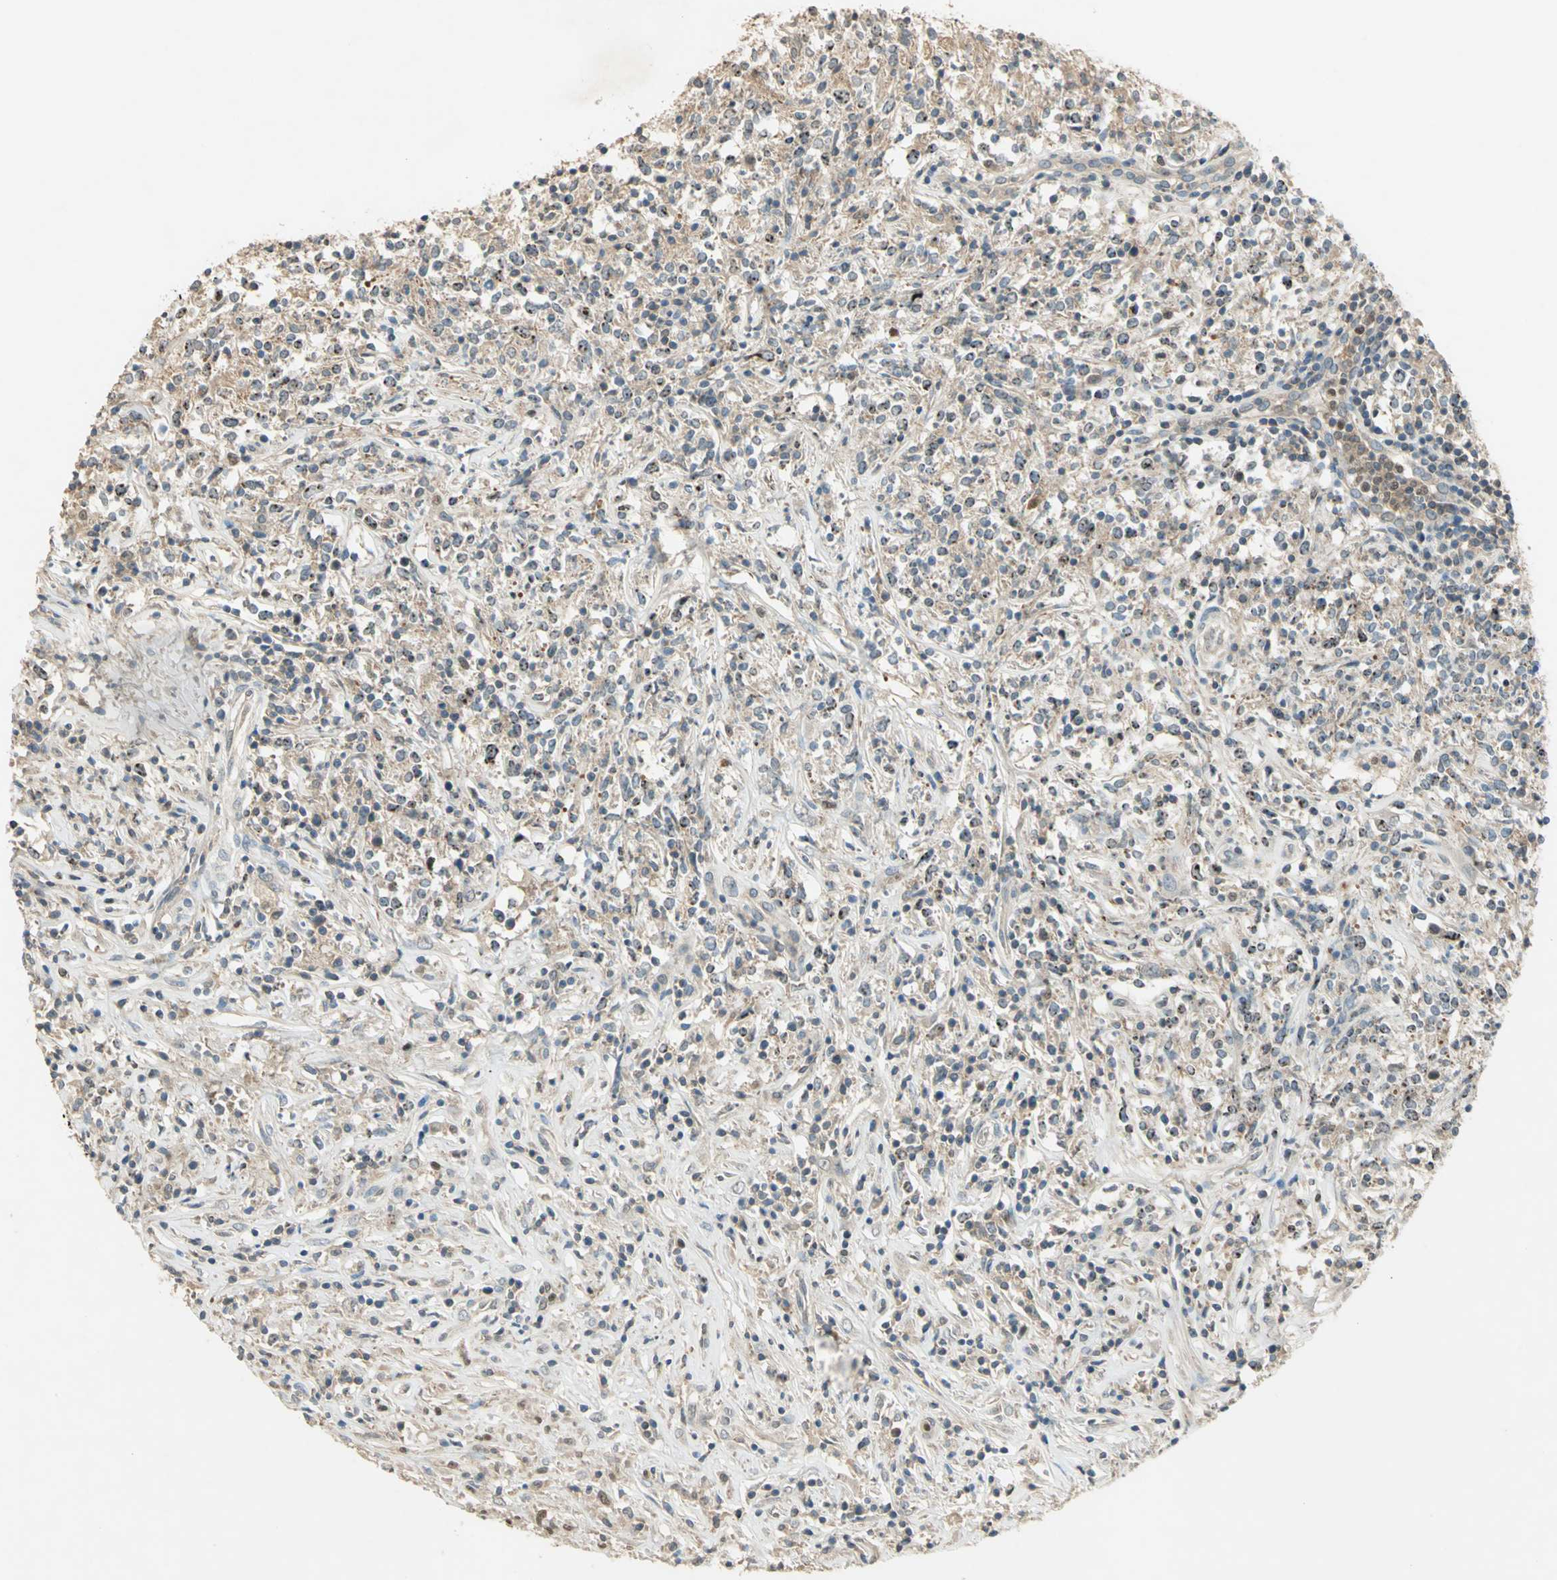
{"staining": {"intensity": "moderate", "quantity": "<25%", "location": "cytoplasmic/membranous,nuclear"}, "tissue": "lymphoma", "cell_type": "Tumor cells", "image_type": "cancer", "snomed": [{"axis": "morphology", "description": "Malignant lymphoma, non-Hodgkin's type, High grade"}, {"axis": "topography", "description": "Lymph node"}], "caption": "Tumor cells display moderate cytoplasmic/membranous and nuclear staining in approximately <25% of cells in lymphoma. (DAB = brown stain, brightfield microscopy at high magnification).", "gene": "BIRC2", "patient": {"sex": "female", "age": 84}}